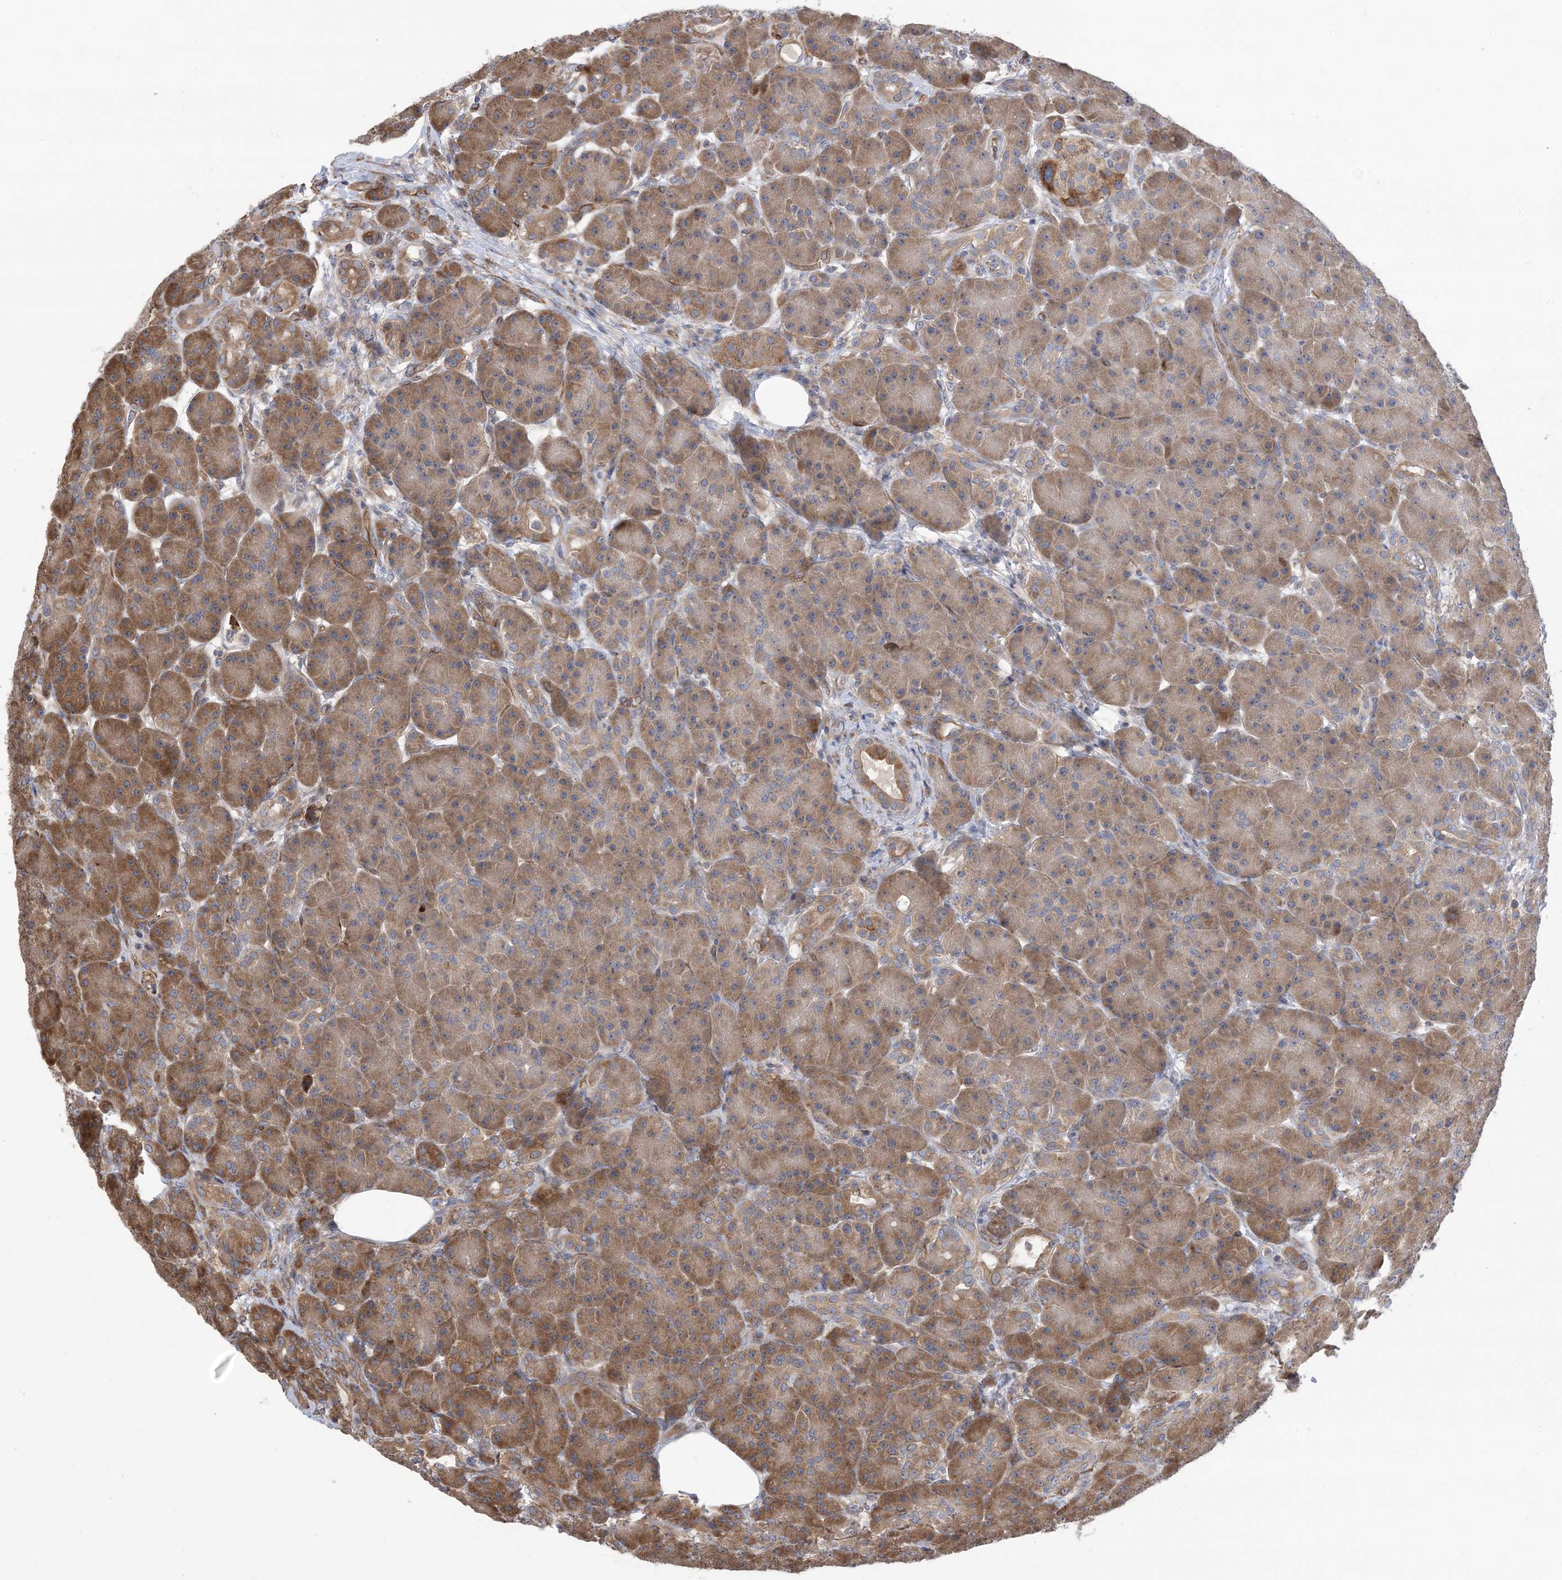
{"staining": {"intensity": "moderate", "quantity": ">75%", "location": "cytoplasmic/membranous"}, "tissue": "pancreas", "cell_type": "Exocrine glandular cells", "image_type": "normal", "snomed": [{"axis": "morphology", "description": "Normal tissue, NOS"}, {"axis": "topography", "description": "Pancreas"}], "caption": "Protein expression by immunohistochemistry demonstrates moderate cytoplasmic/membranous staining in about >75% of exocrine glandular cells in benign pancreas. The protein is stained brown, and the nuclei are stained in blue (DAB (3,3'-diaminobenzidine) IHC with brightfield microscopy, high magnification).", "gene": "CLEC16A", "patient": {"sex": "male", "age": 63}}